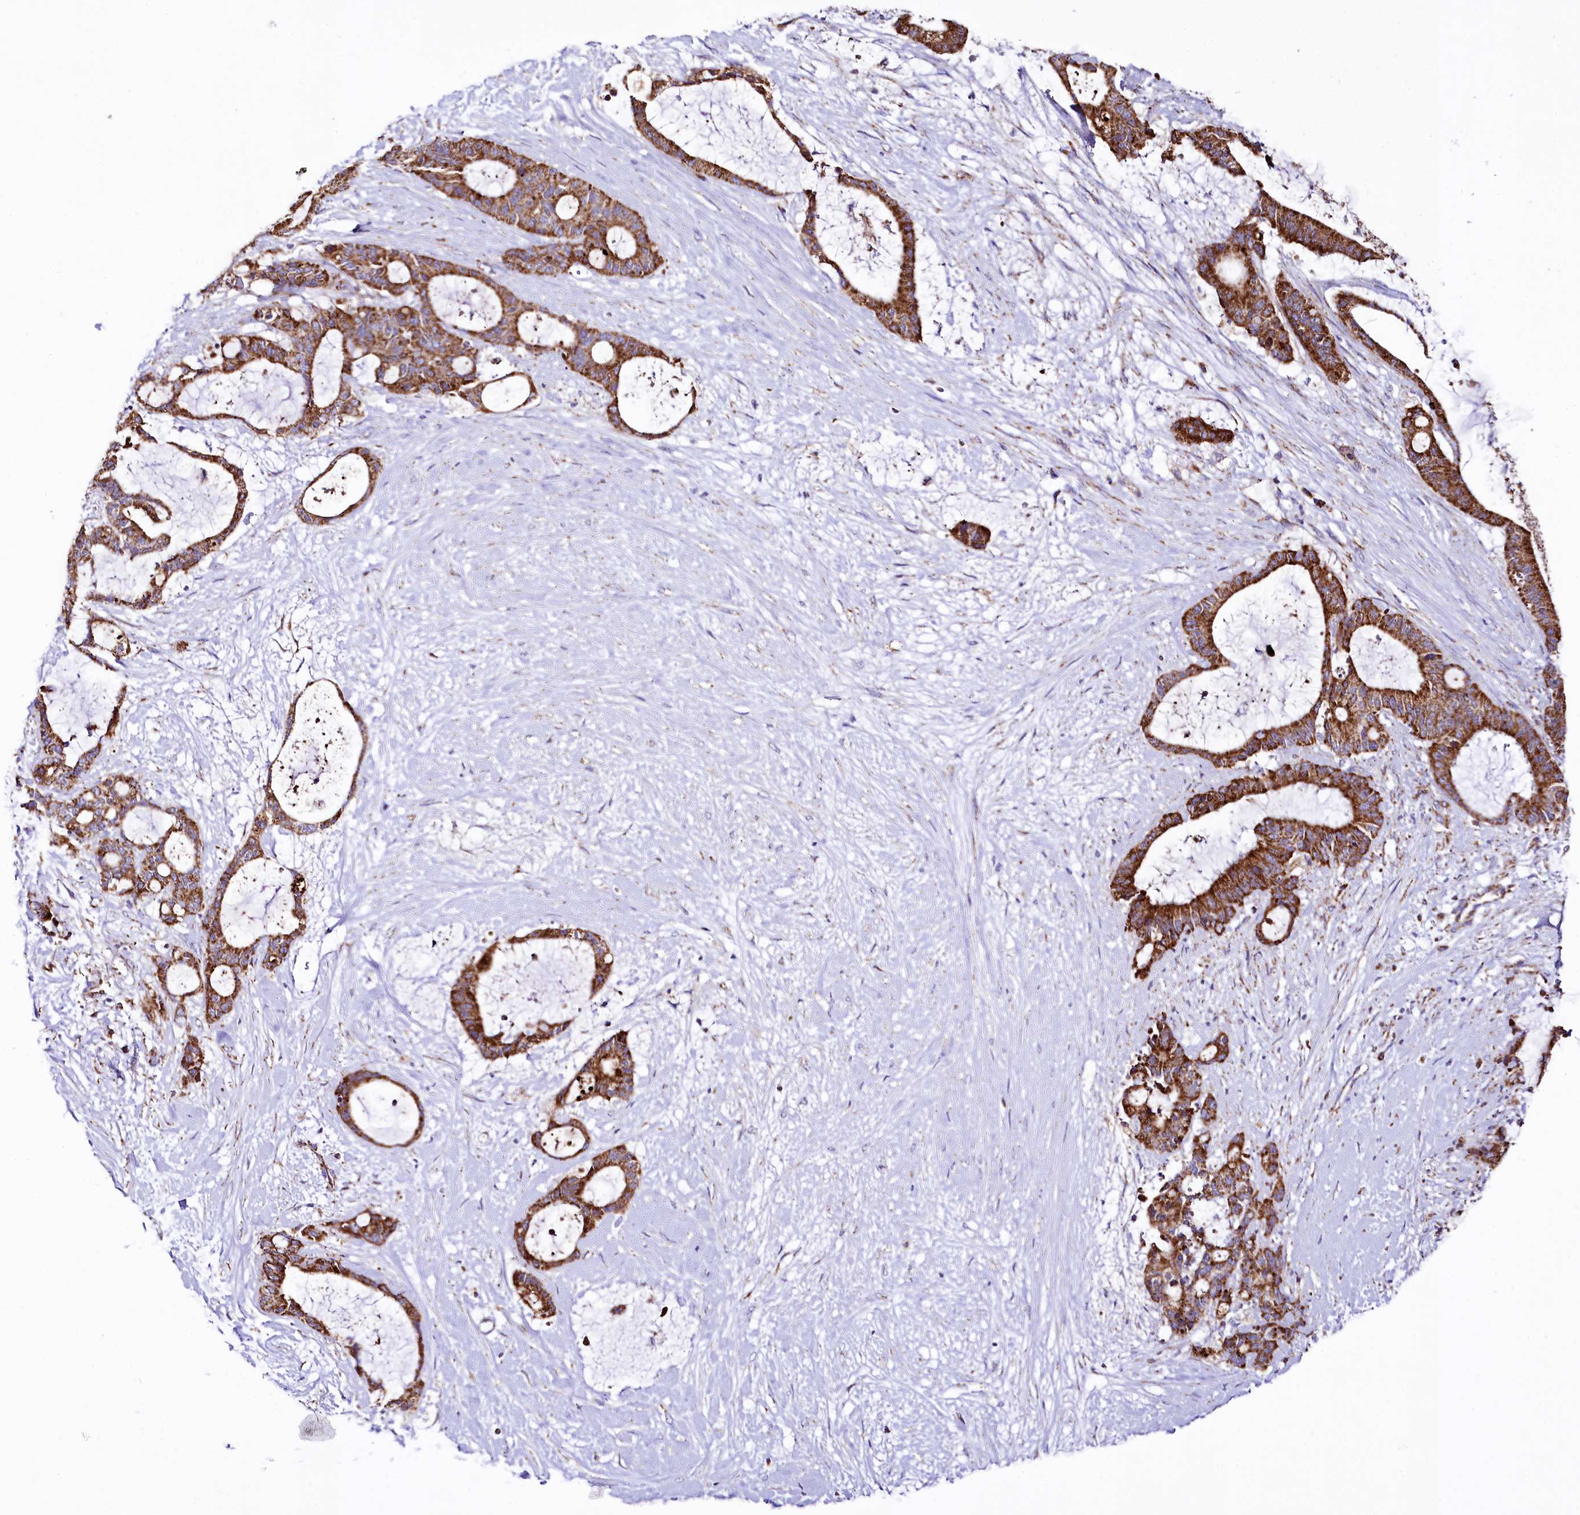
{"staining": {"intensity": "strong", "quantity": ">75%", "location": "cytoplasmic/membranous"}, "tissue": "liver cancer", "cell_type": "Tumor cells", "image_type": "cancer", "snomed": [{"axis": "morphology", "description": "Normal tissue, NOS"}, {"axis": "morphology", "description": "Cholangiocarcinoma"}, {"axis": "topography", "description": "Liver"}, {"axis": "topography", "description": "Peripheral nerve tissue"}], "caption": "Immunohistochemical staining of liver cancer (cholangiocarcinoma) reveals high levels of strong cytoplasmic/membranous staining in about >75% of tumor cells.", "gene": "APLP2", "patient": {"sex": "female", "age": 73}}